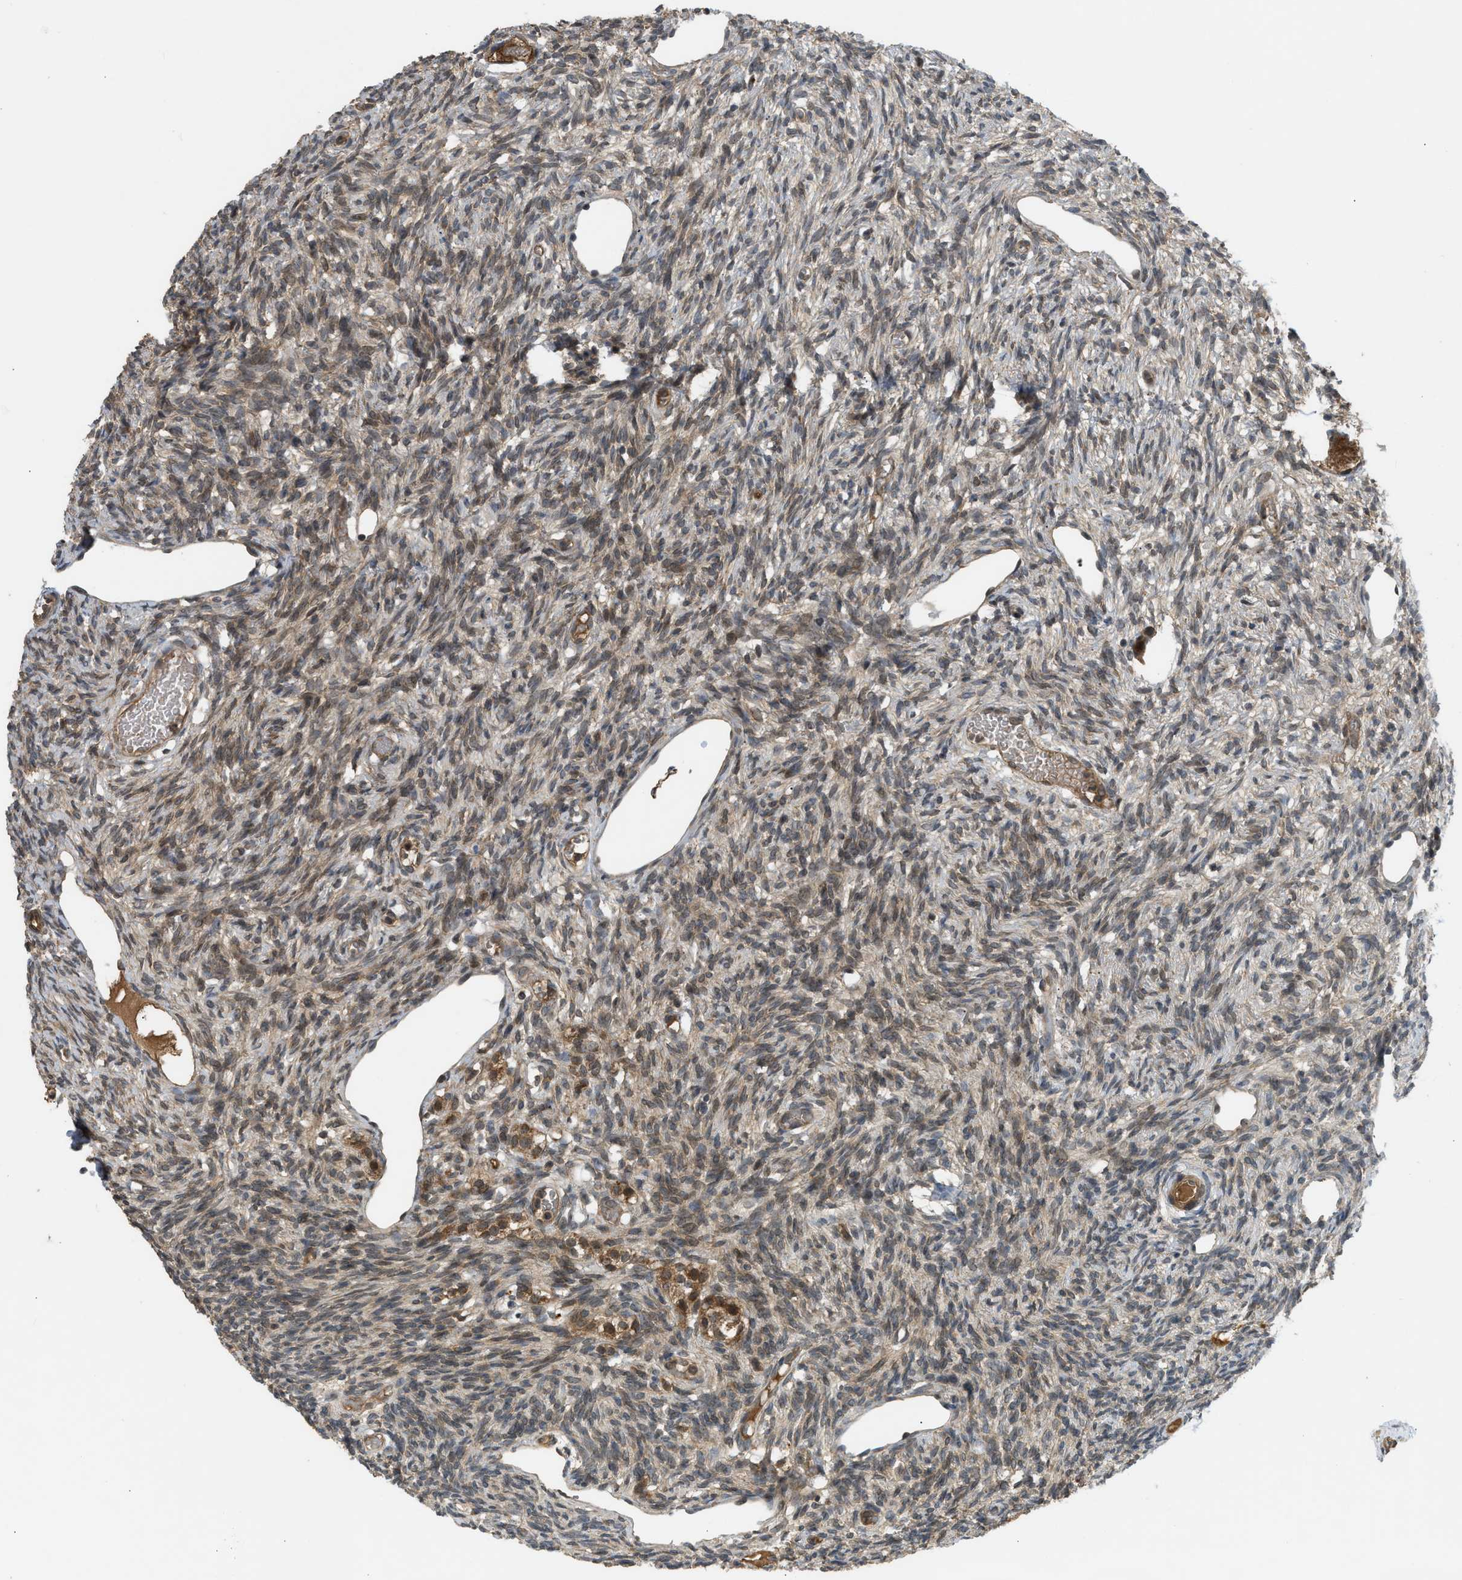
{"staining": {"intensity": "moderate", "quantity": ">75%", "location": "cytoplasmic/membranous"}, "tissue": "ovary", "cell_type": "Follicle cells", "image_type": "normal", "snomed": [{"axis": "morphology", "description": "Normal tissue, NOS"}, {"axis": "topography", "description": "Ovary"}], "caption": "IHC of benign human ovary exhibits medium levels of moderate cytoplasmic/membranous positivity in about >75% of follicle cells. (brown staining indicates protein expression, while blue staining denotes nuclei).", "gene": "ADCY8", "patient": {"sex": "female", "age": 33}}